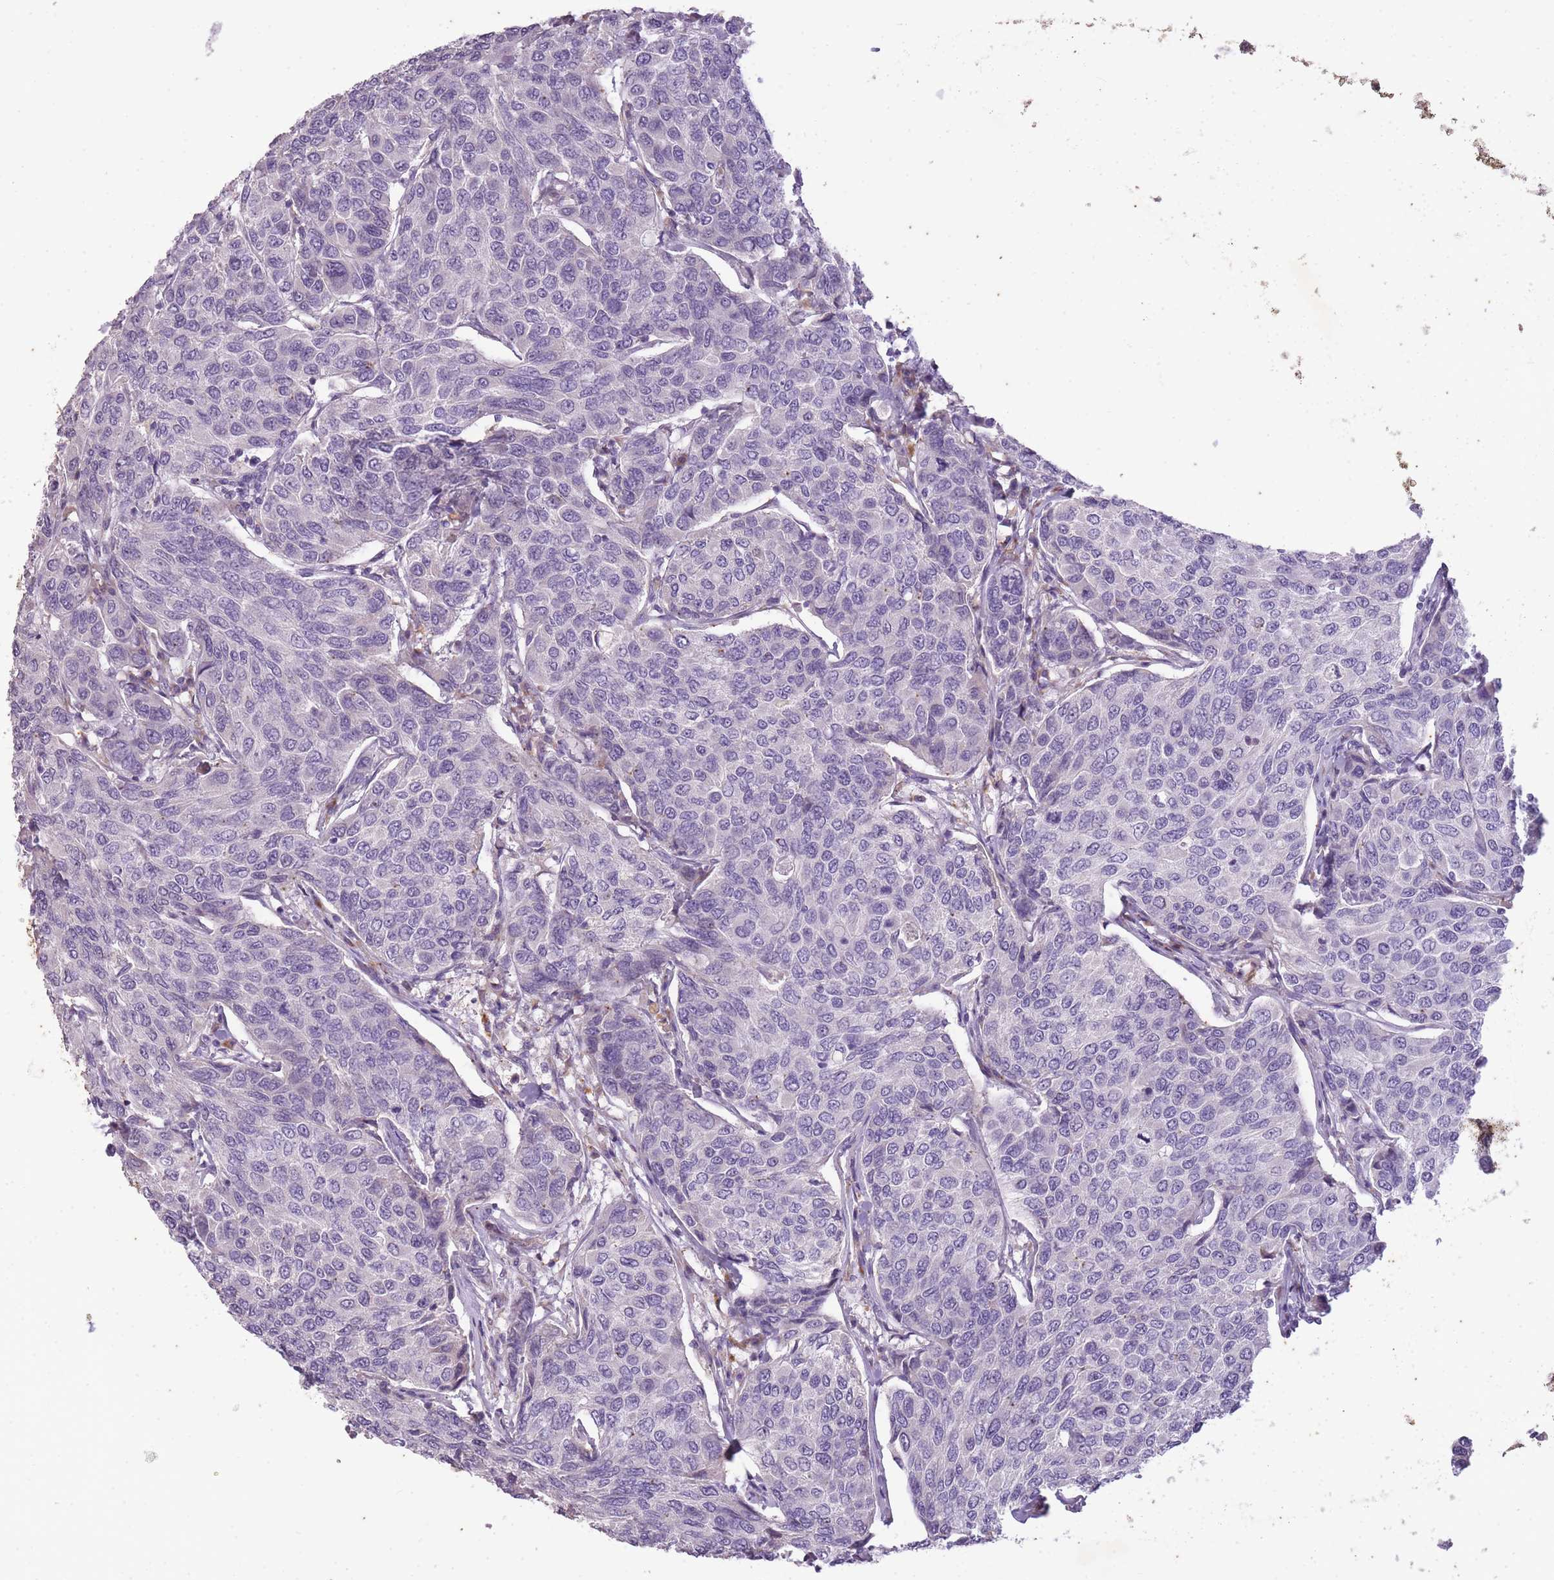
{"staining": {"intensity": "negative", "quantity": "none", "location": "none"}, "tissue": "breast cancer", "cell_type": "Tumor cells", "image_type": "cancer", "snomed": [{"axis": "morphology", "description": "Duct carcinoma"}, {"axis": "topography", "description": "Breast"}], "caption": "A photomicrograph of human breast cancer is negative for staining in tumor cells.", "gene": "CNTNAP3", "patient": {"sex": "female", "age": 55}}